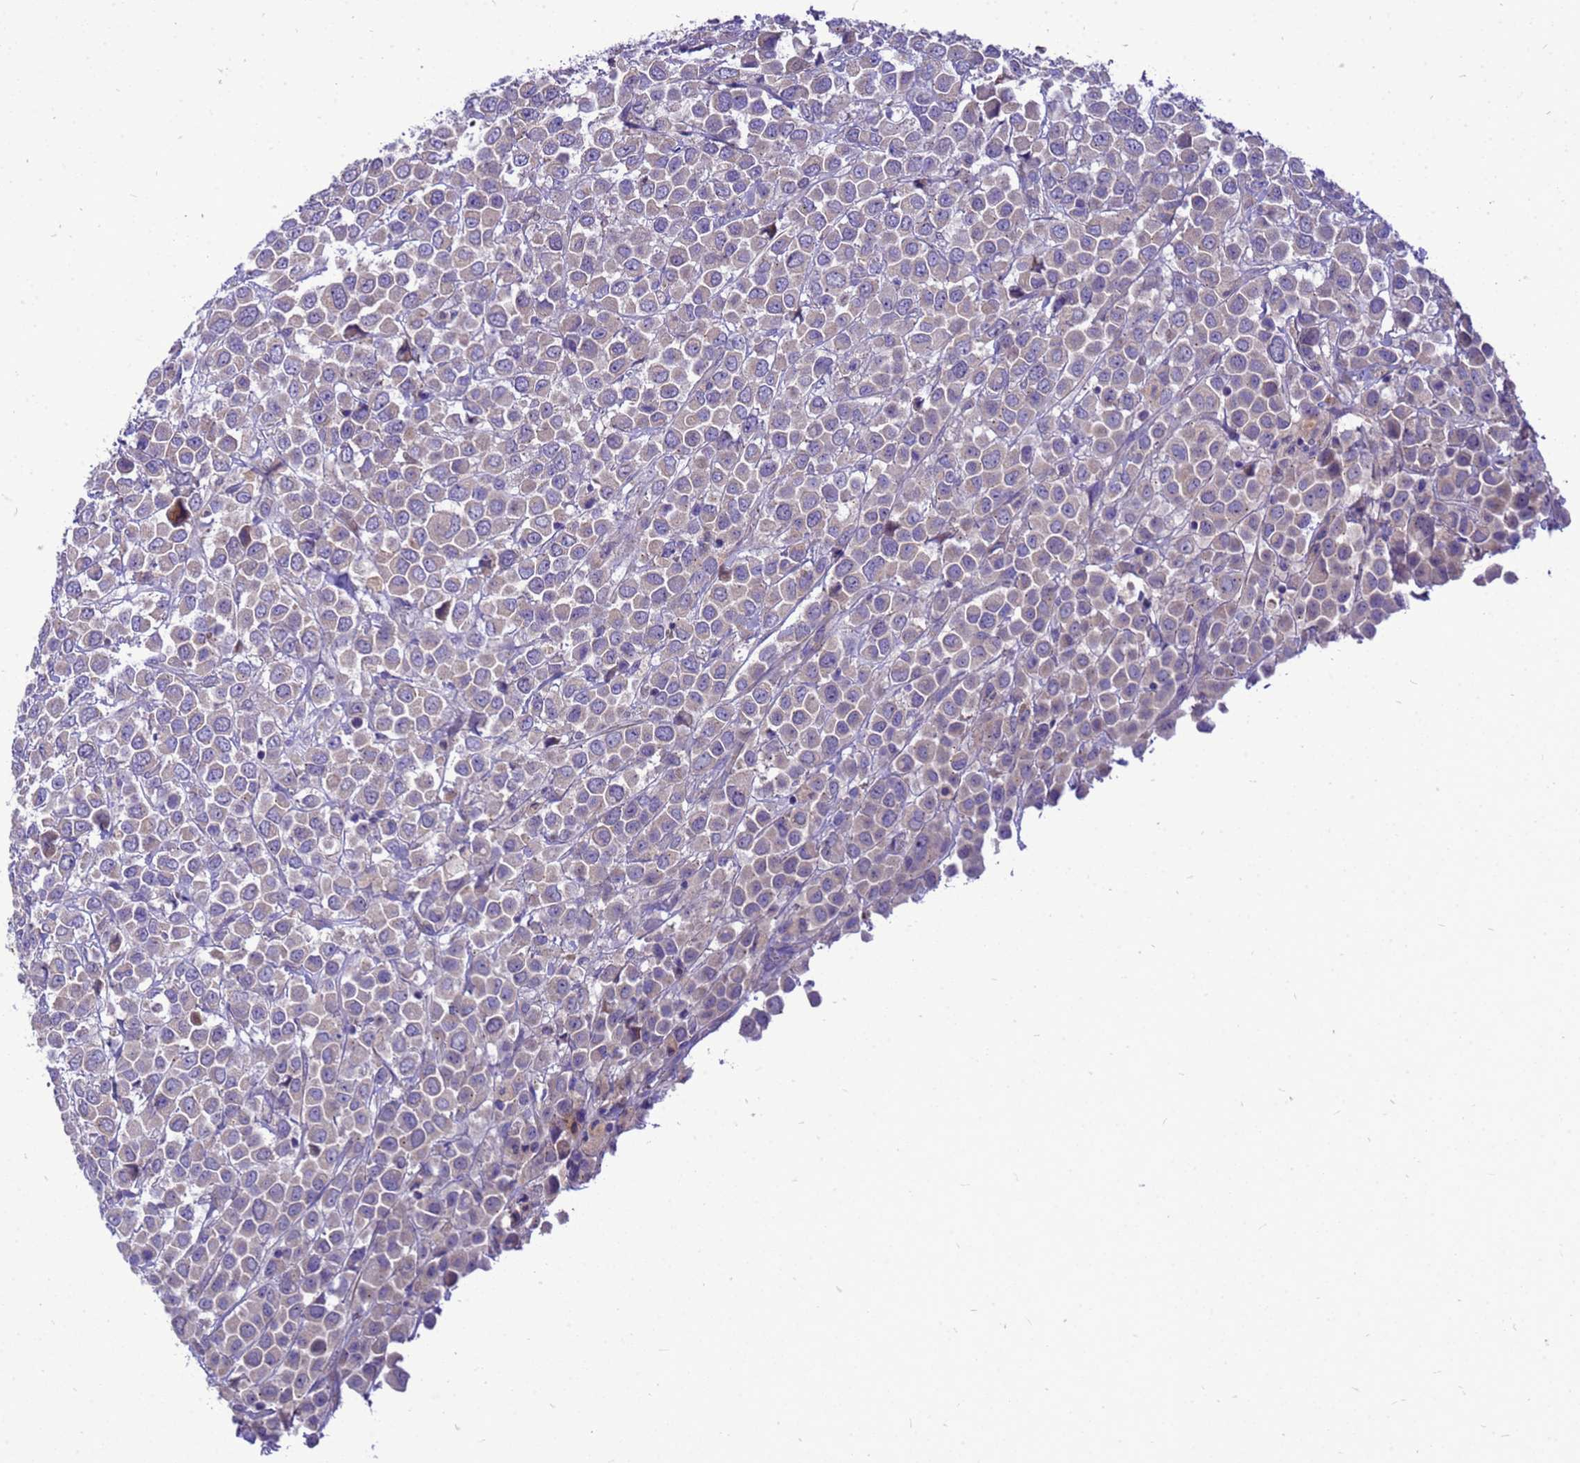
{"staining": {"intensity": "negative", "quantity": "none", "location": "none"}, "tissue": "breast cancer", "cell_type": "Tumor cells", "image_type": "cancer", "snomed": [{"axis": "morphology", "description": "Duct carcinoma"}, {"axis": "topography", "description": "Breast"}], "caption": "This is an immunohistochemistry (IHC) photomicrograph of breast cancer (intraductal carcinoma). There is no positivity in tumor cells.", "gene": "POP7", "patient": {"sex": "female", "age": 61}}